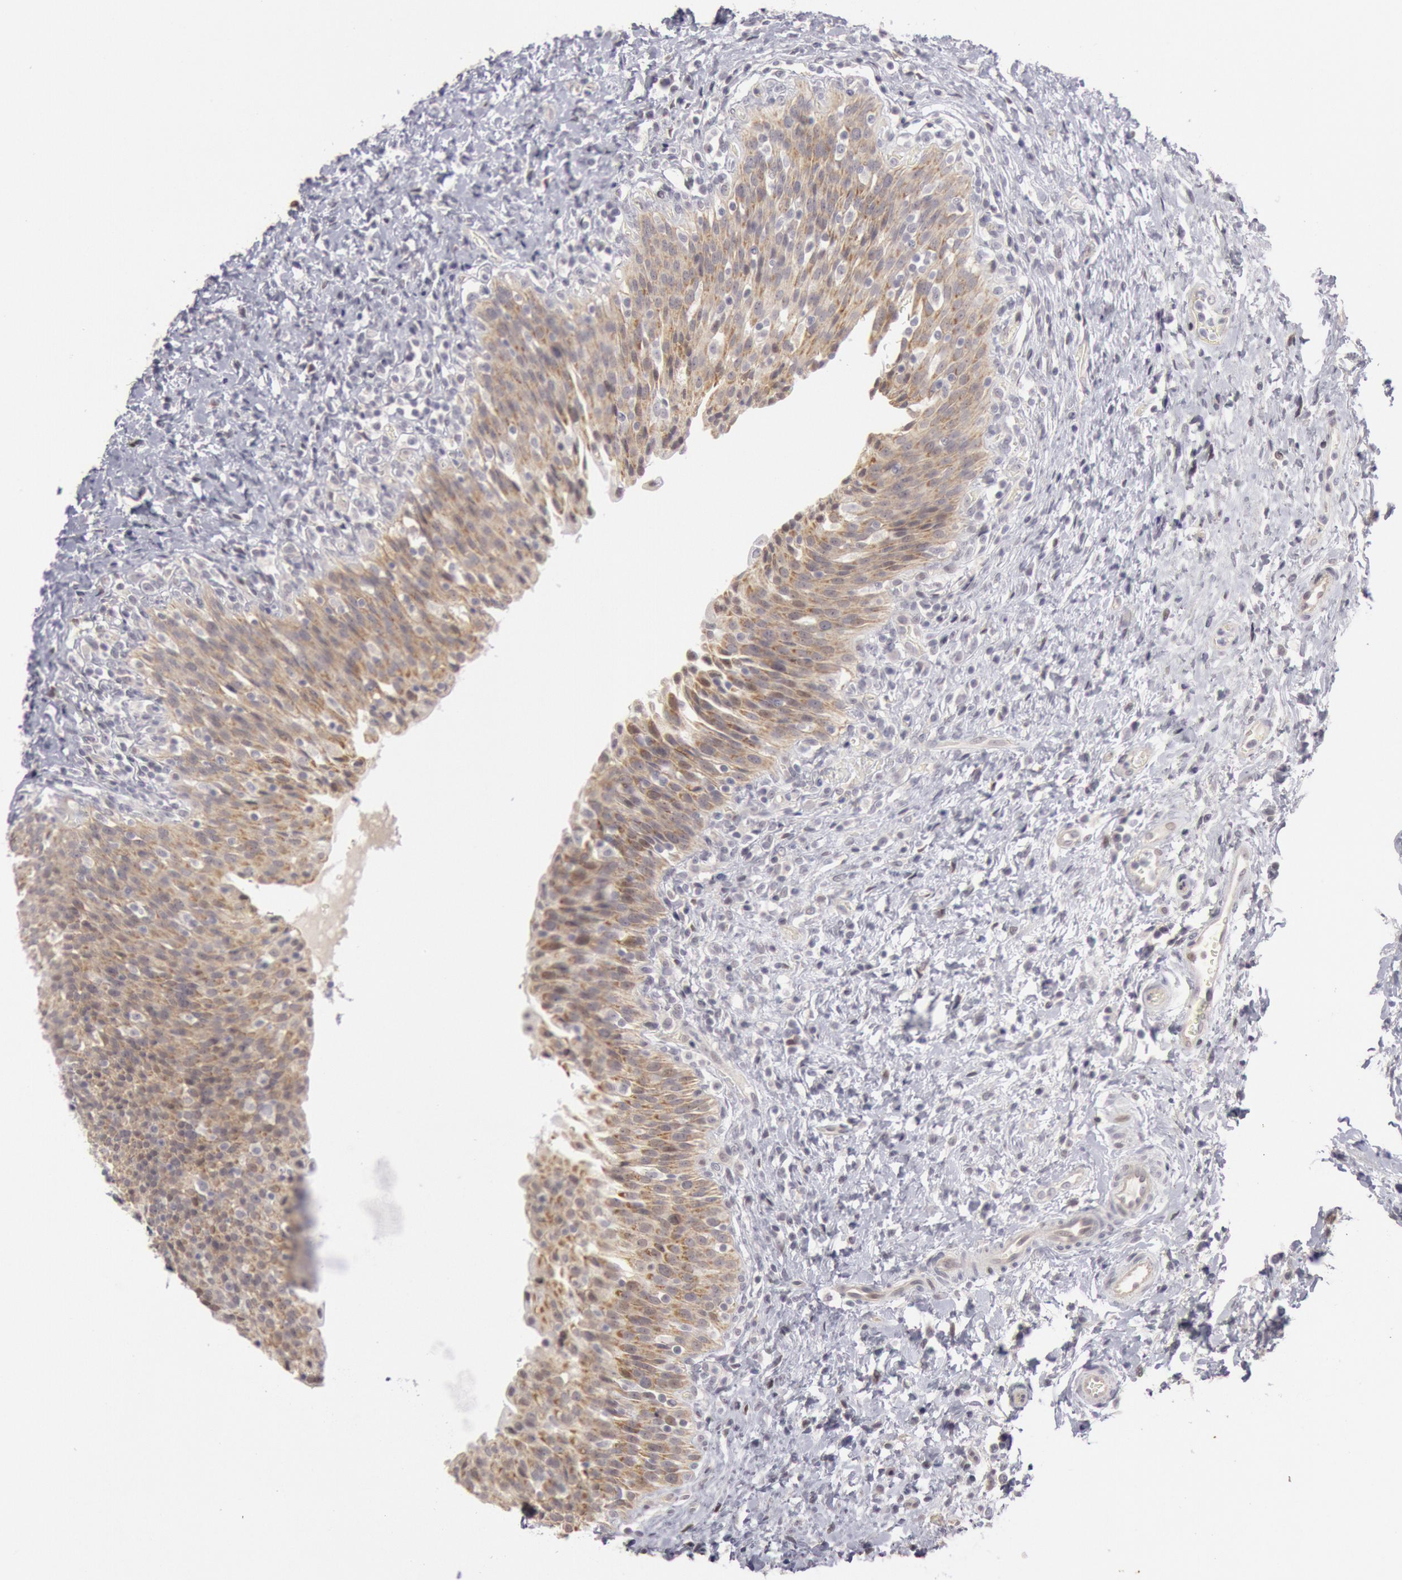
{"staining": {"intensity": "moderate", "quantity": ">75%", "location": "cytoplasmic/membranous"}, "tissue": "urinary bladder", "cell_type": "Urothelial cells", "image_type": "normal", "snomed": [{"axis": "morphology", "description": "Normal tissue, NOS"}, {"axis": "topography", "description": "Urinary bladder"}], "caption": "Protein expression analysis of benign urinary bladder shows moderate cytoplasmic/membranous expression in about >75% of urothelial cells.", "gene": "JOSD1", "patient": {"sex": "male", "age": 51}}